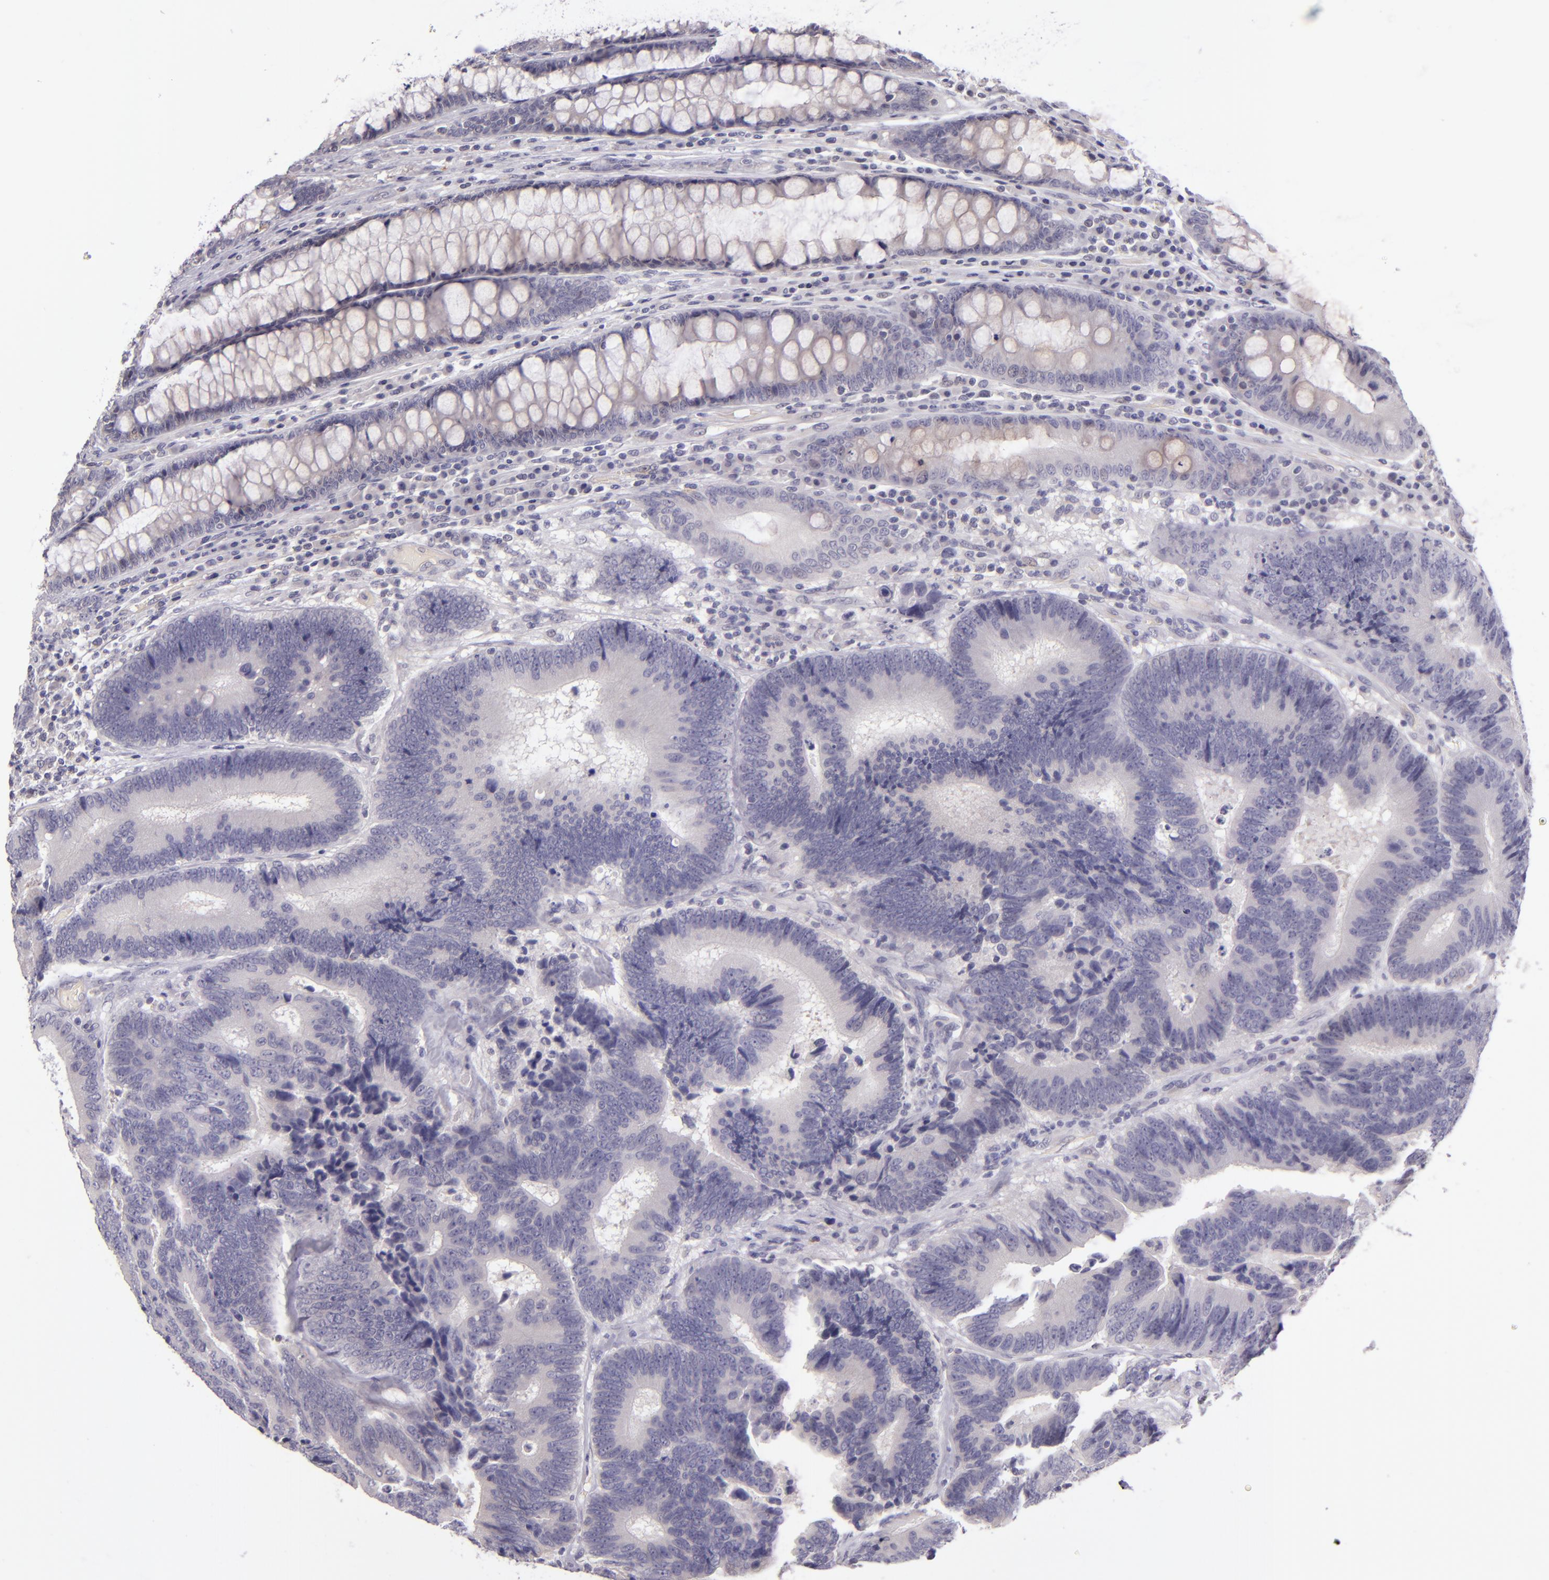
{"staining": {"intensity": "moderate", "quantity": "<25%", "location": "cytoplasmic/membranous"}, "tissue": "colorectal cancer", "cell_type": "Tumor cells", "image_type": "cancer", "snomed": [{"axis": "morphology", "description": "Normal tissue, NOS"}, {"axis": "morphology", "description": "Adenocarcinoma, NOS"}, {"axis": "topography", "description": "Colon"}], "caption": "Immunohistochemical staining of human colorectal cancer (adenocarcinoma) shows low levels of moderate cytoplasmic/membranous staining in about <25% of tumor cells. The staining was performed using DAB to visualize the protein expression in brown, while the nuclei were stained in blue with hematoxylin (Magnification: 20x).", "gene": "SNCB", "patient": {"sex": "female", "age": 78}}